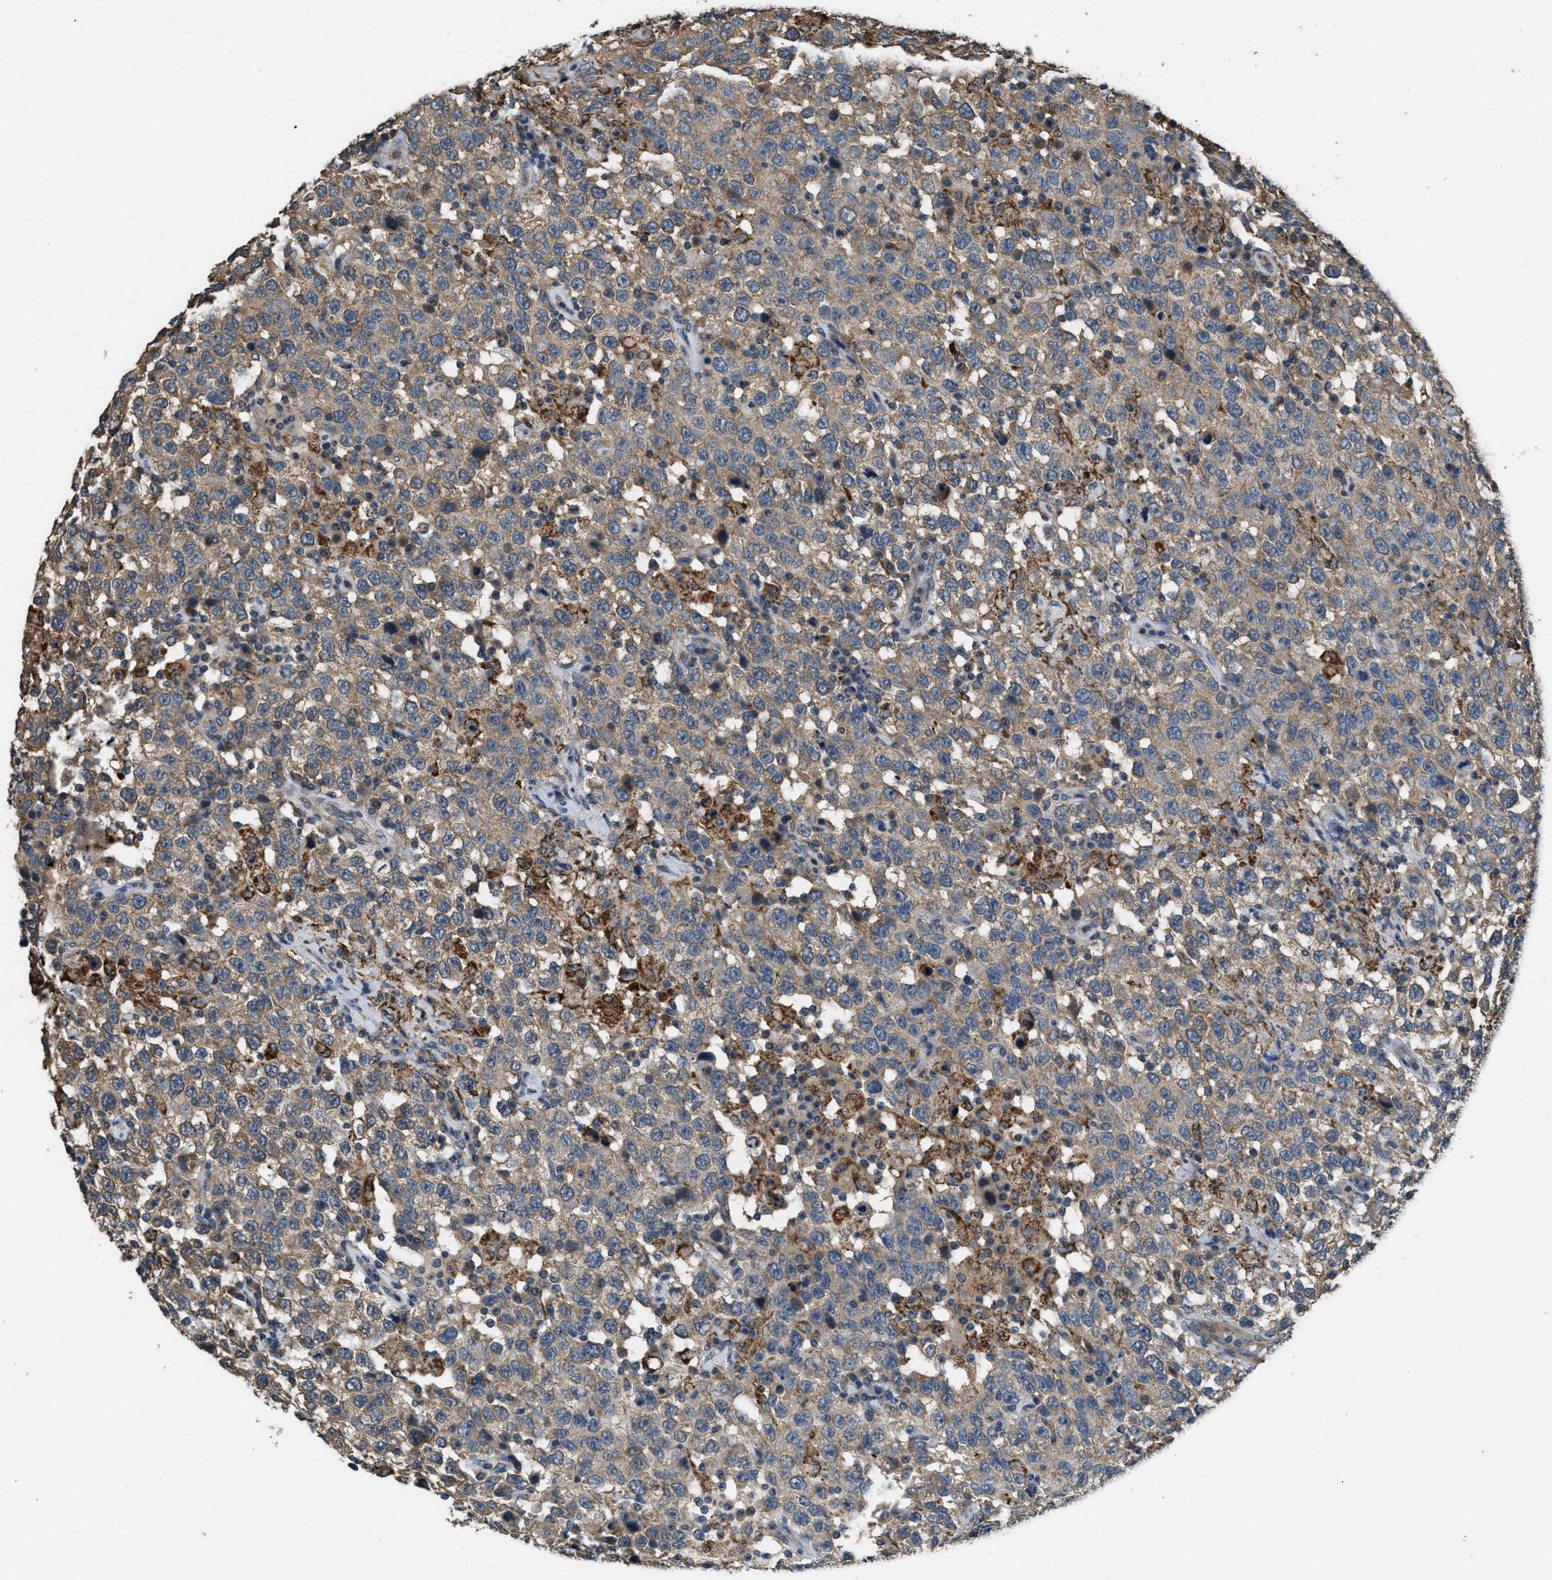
{"staining": {"intensity": "moderate", "quantity": ">75%", "location": "cytoplasmic/membranous"}, "tissue": "testis cancer", "cell_type": "Tumor cells", "image_type": "cancer", "snomed": [{"axis": "morphology", "description": "Seminoma, NOS"}, {"axis": "topography", "description": "Testis"}], "caption": "The histopathology image exhibits immunohistochemical staining of seminoma (testis). There is moderate cytoplasmic/membranous expression is present in about >75% of tumor cells.", "gene": "THBS2", "patient": {"sex": "male", "age": 41}}